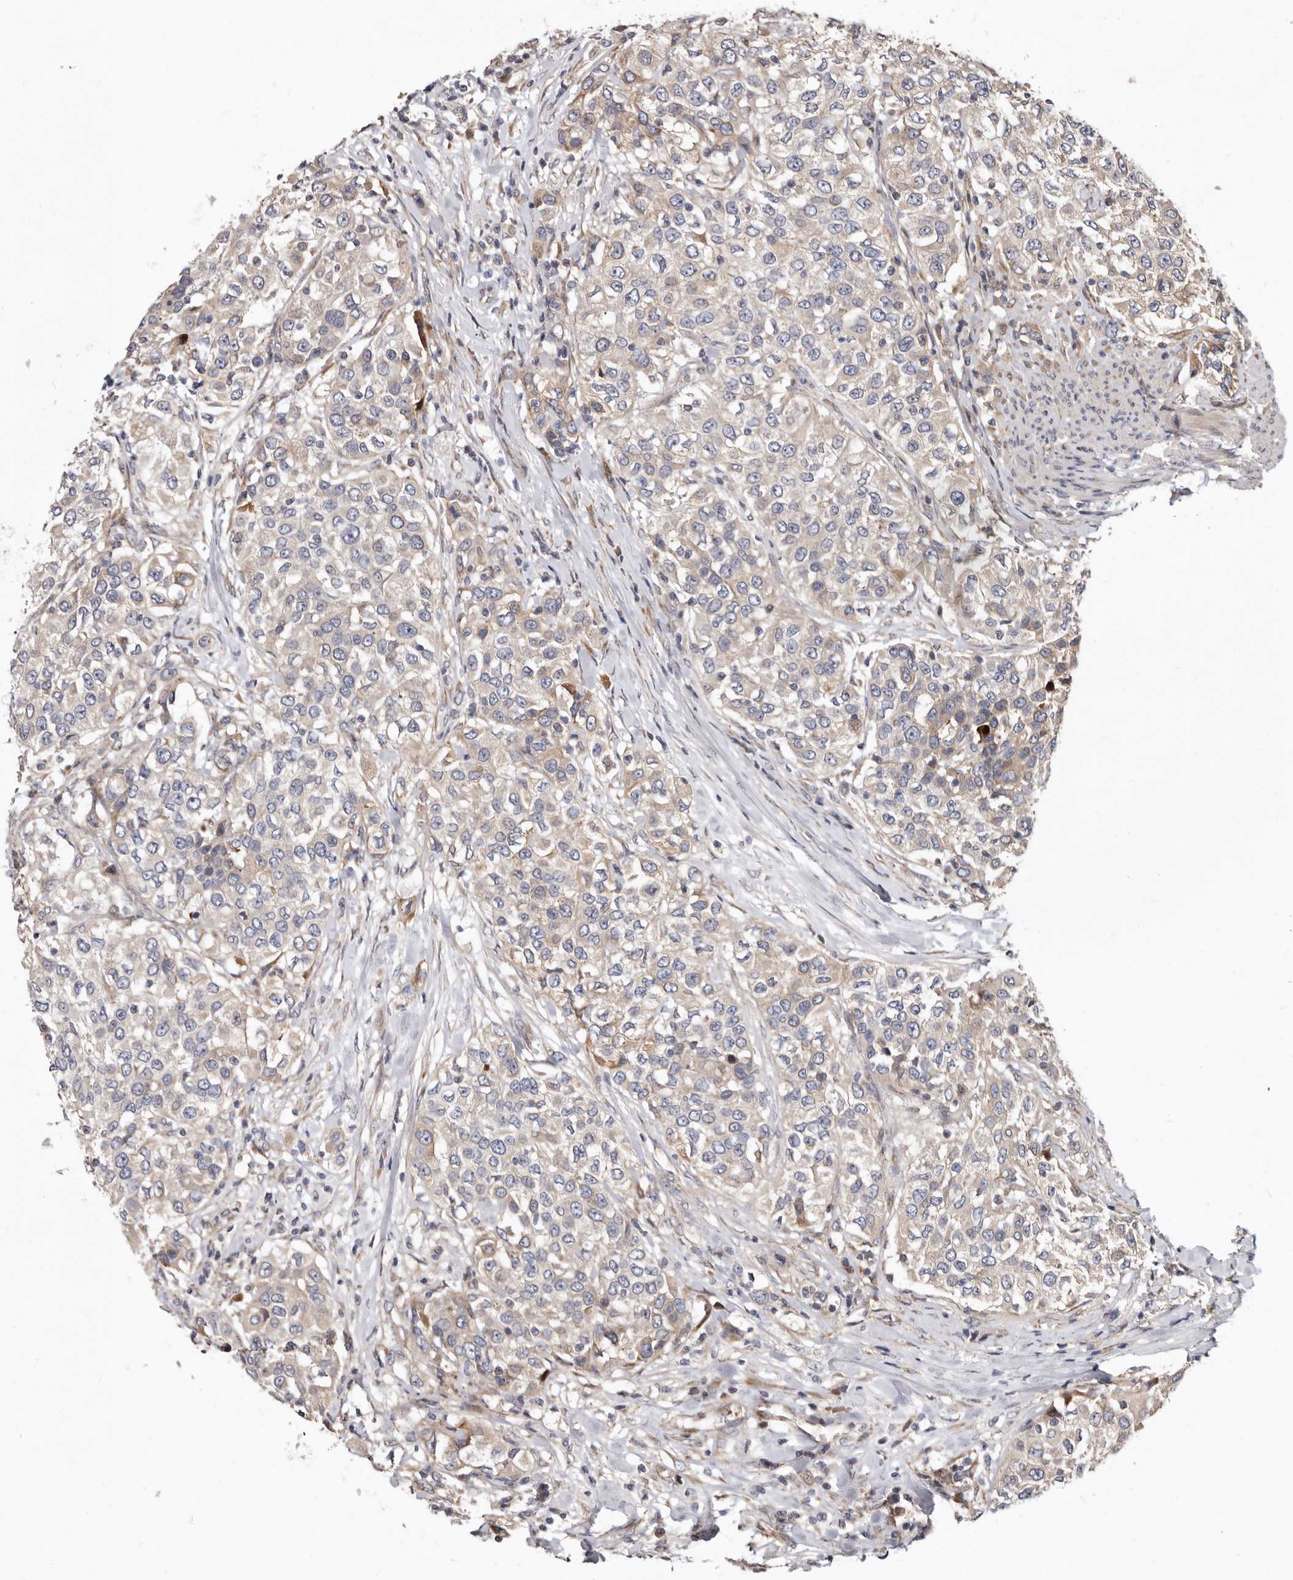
{"staining": {"intensity": "moderate", "quantity": "<25%", "location": "cytoplasmic/membranous"}, "tissue": "urothelial cancer", "cell_type": "Tumor cells", "image_type": "cancer", "snomed": [{"axis": "morphology", "description": "Urothelial carcinoma, High grade"}, {"axis": "topography", "description": "Urinary bladder"}], "caption": "Human high-grade urothelial carcinoma stained with a brown dye reveals moderate cytoplasmic/membranous positive positivity in about <25% of tumor cells.", "gene": "WEE2", "patient": {"sex": "female", "age": 80}}